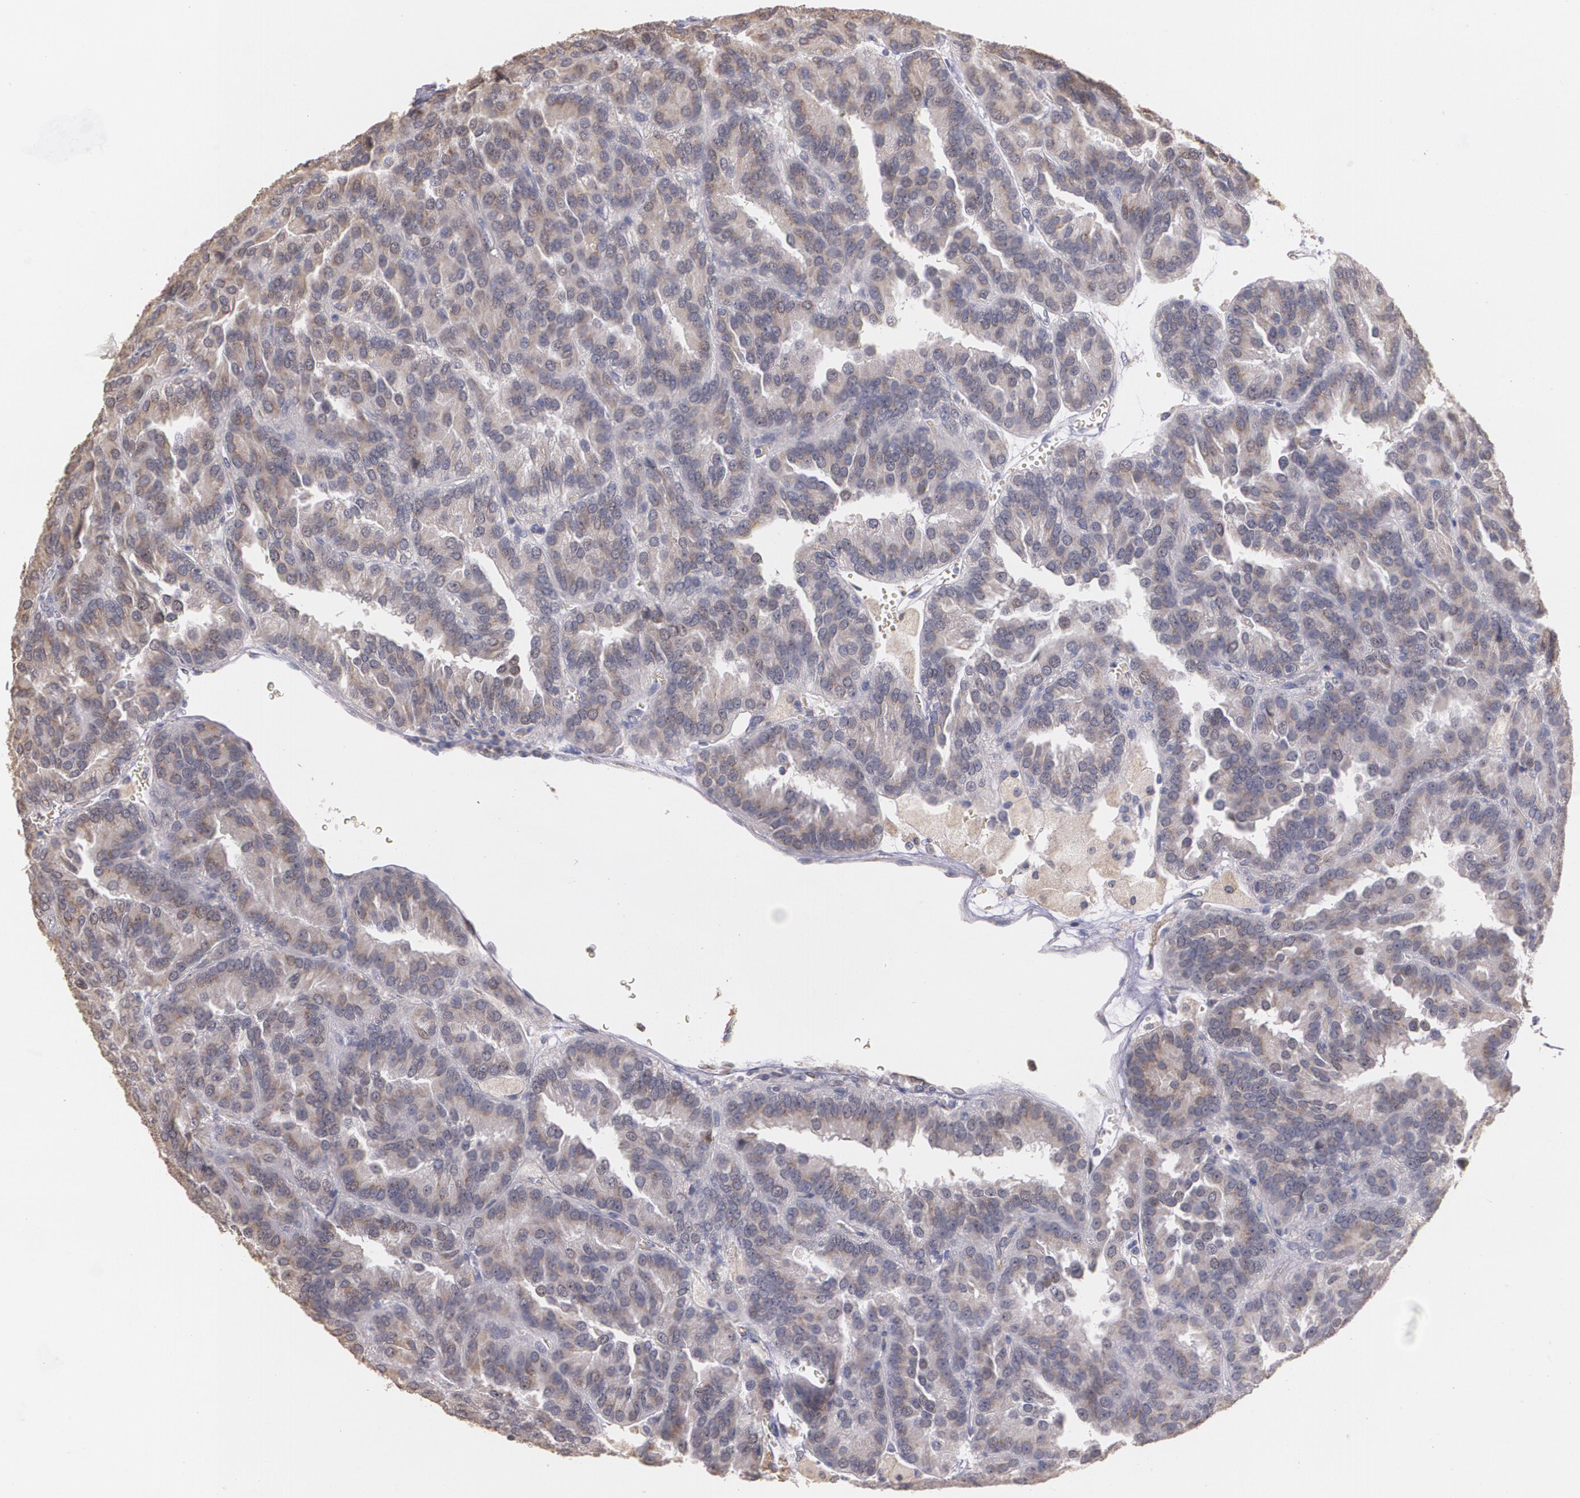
{"staining": {"intensity": "weak", "quantity": ">75%", "location": "cytoplasmic/membranous"}, "tissue": "renal cancer", "cell_type": "Tumor cells", "image_type": "cancer", "snomed": [{"axis": "morphology", "description": "Adenocarcinoma, NOS"}, {"axis": "topography", "description": "Kidney"}], "caption": "Renal cancer stained for a protein demonstrates weak cytoplasmic/membranous positivity in tumor cells.", "gene": "ATF3", "patient": {"sex": "male", "age": 46}}